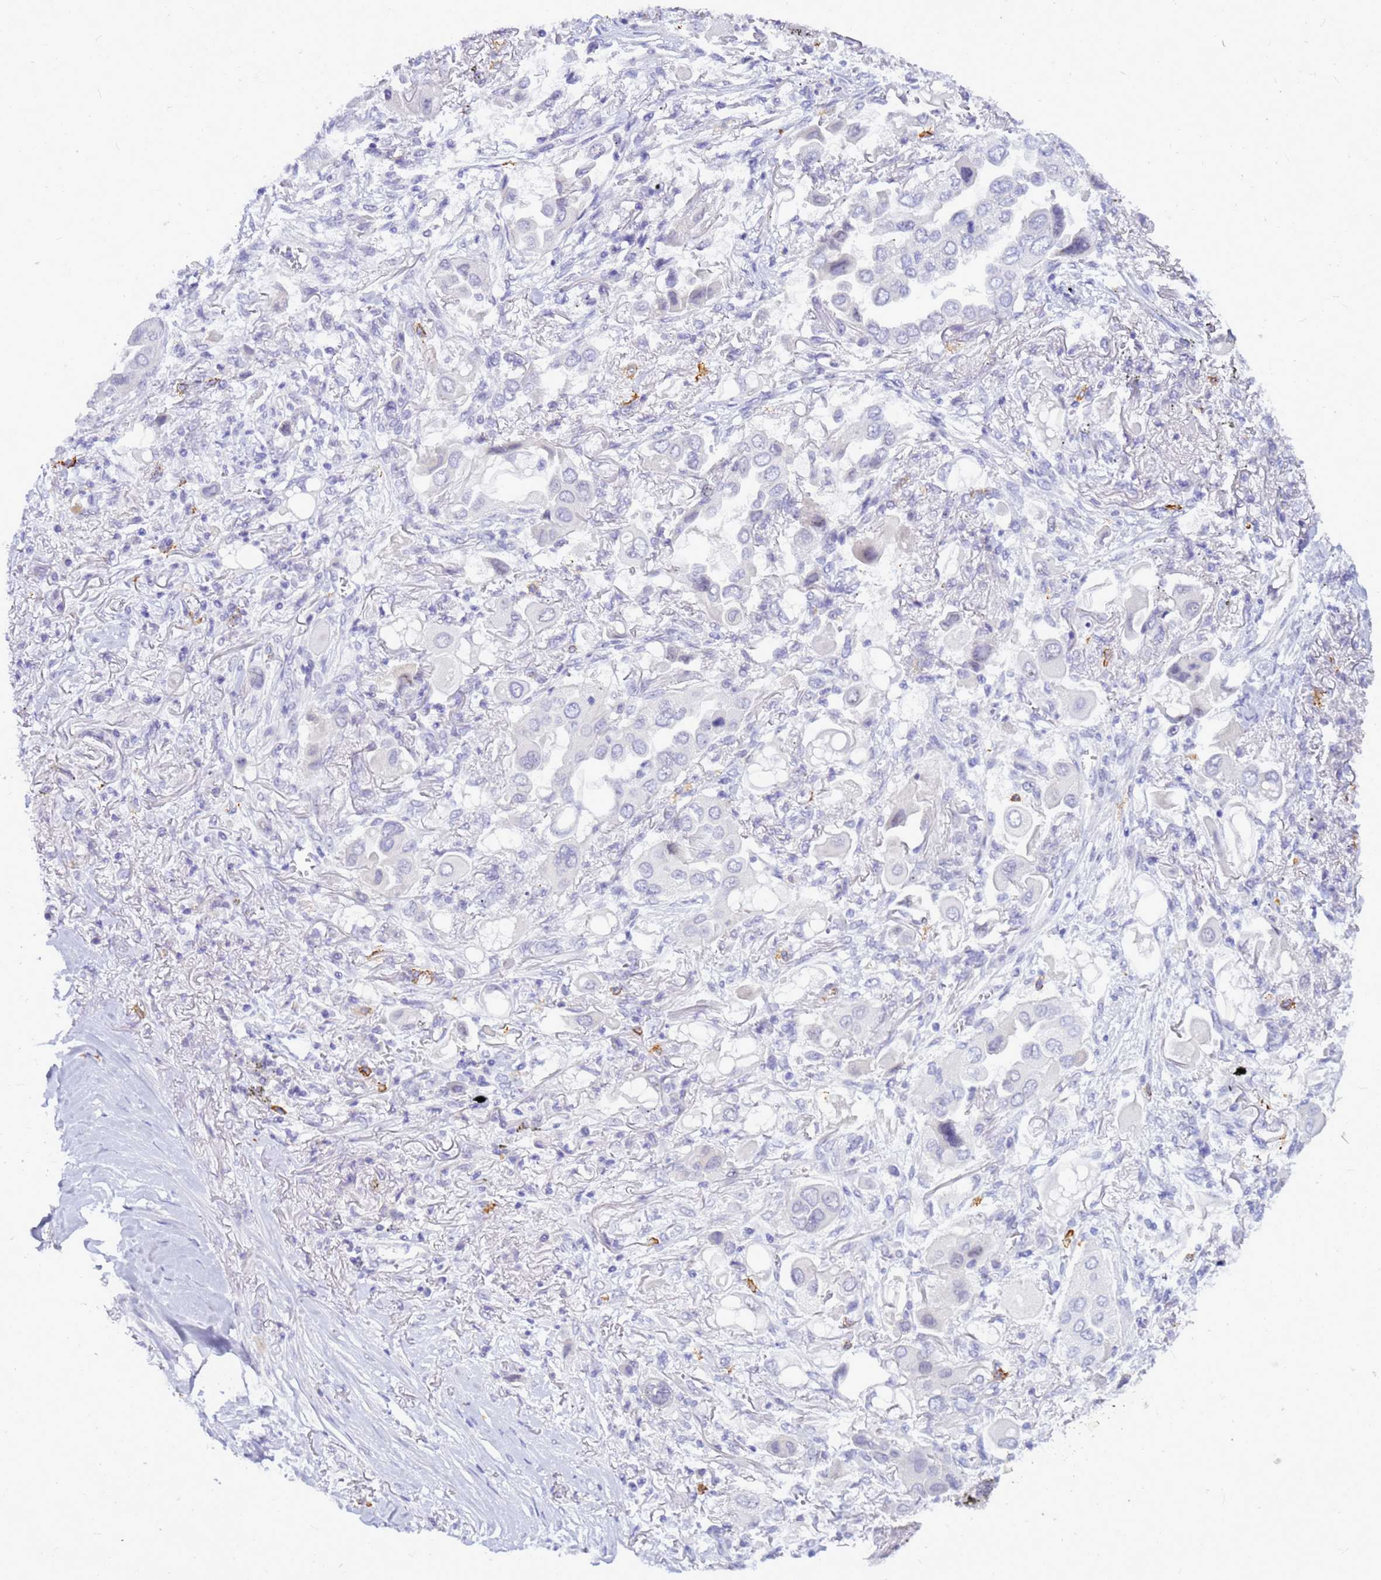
{"staining": {"intensity": "negative", "quantity": "none", "location": "none"}, "tissue": "lung cancer", "cell_type": "Tumor cells", "image_type": "cancer", "snomed": [{"axis": "morphology", "description": "Adenocarcinoma, NOS"}, {"axis": "topography", "description": "Lung"}], "caption": "Immunohistochemical staining of adenocarcinoma (lung) exhibits no significant staining in tumor cells.", "gene": "DMRTC2", "patient": {"sex": "female", "age": 76}}